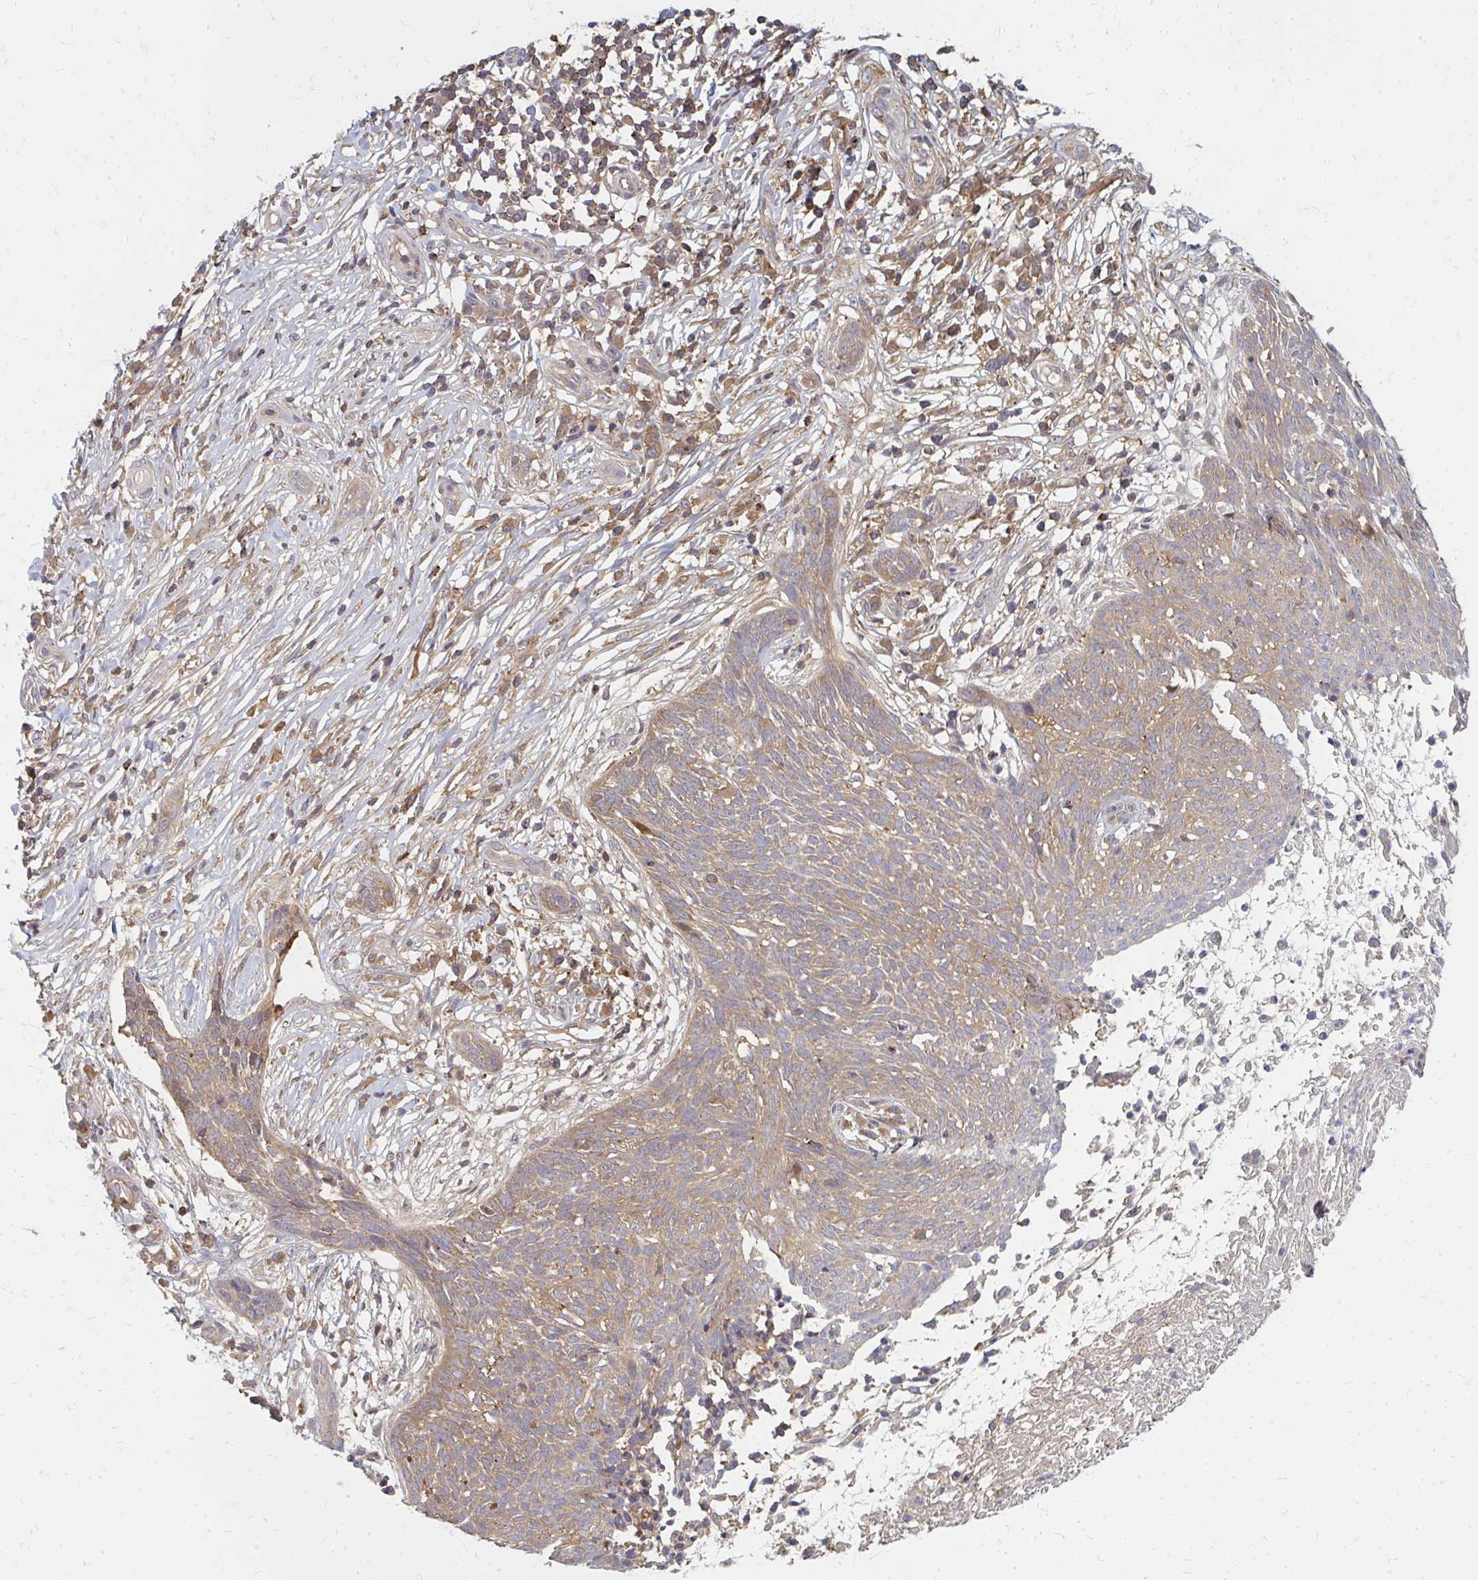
{"staining": {"intensity": "moderate", "quantity": ">75%", "location": "cytoplasmic/membranous"}, "tissue": "skin cancer", "cell_type": "Tumor cells", "image_type": "cancer", "snomed": [{"axis": "morphology", "description": "Basal cell carcinoma"}, {"axis": "topography", "description": "Skin"}, {"axis": "topography", "description": "Skin, foot"}], "caption": "Skin cancer was stained to show a protein in brown. There is medium levels of moderate cytoplasmic/membranous staining in about >75% of tumor cells.", "gene": "ZNF285", "patient": {"sex": "female", "age": 86}}